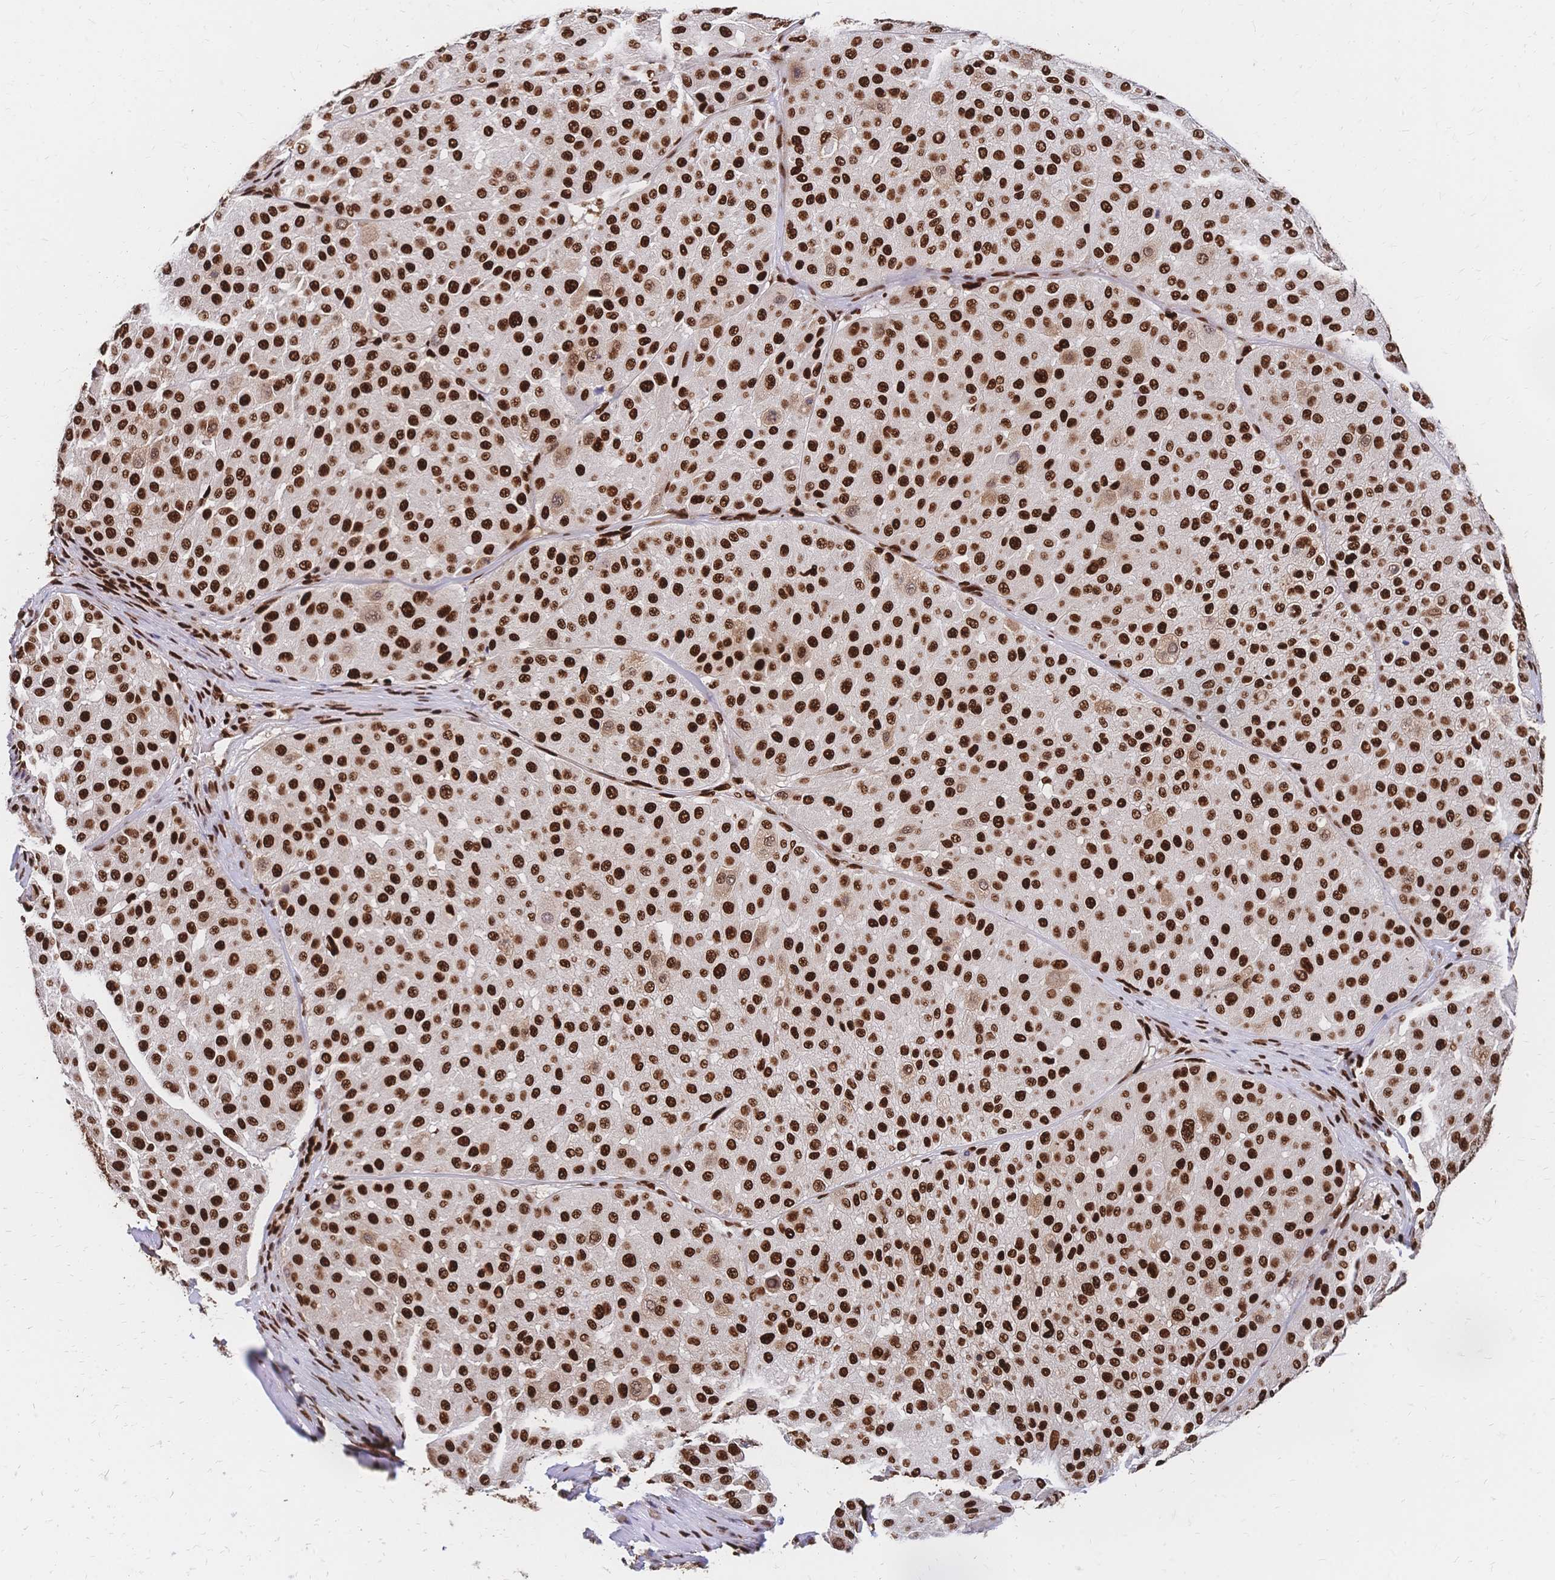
{"staining": {"intensity": "strong", "quantity": ">75%", "location": "nuclear"}, "tissue": "melanoma", "cell_type": "Tumor cells", "image_type": "cancer", "snomed": [{"axis": "morphology", "description": "Malignant melanoma, Metastatic site"}, {"axis": "topography", "description": "Smooth muscle"}], "caption": "Human malignant melanoma (metastatic site) stained with a brown dye demonstrates strong nuclear positive positivity in about >75% of tumor cells.", "gene": "HDGF", "patient": {"sex": "male", "age": 41}}